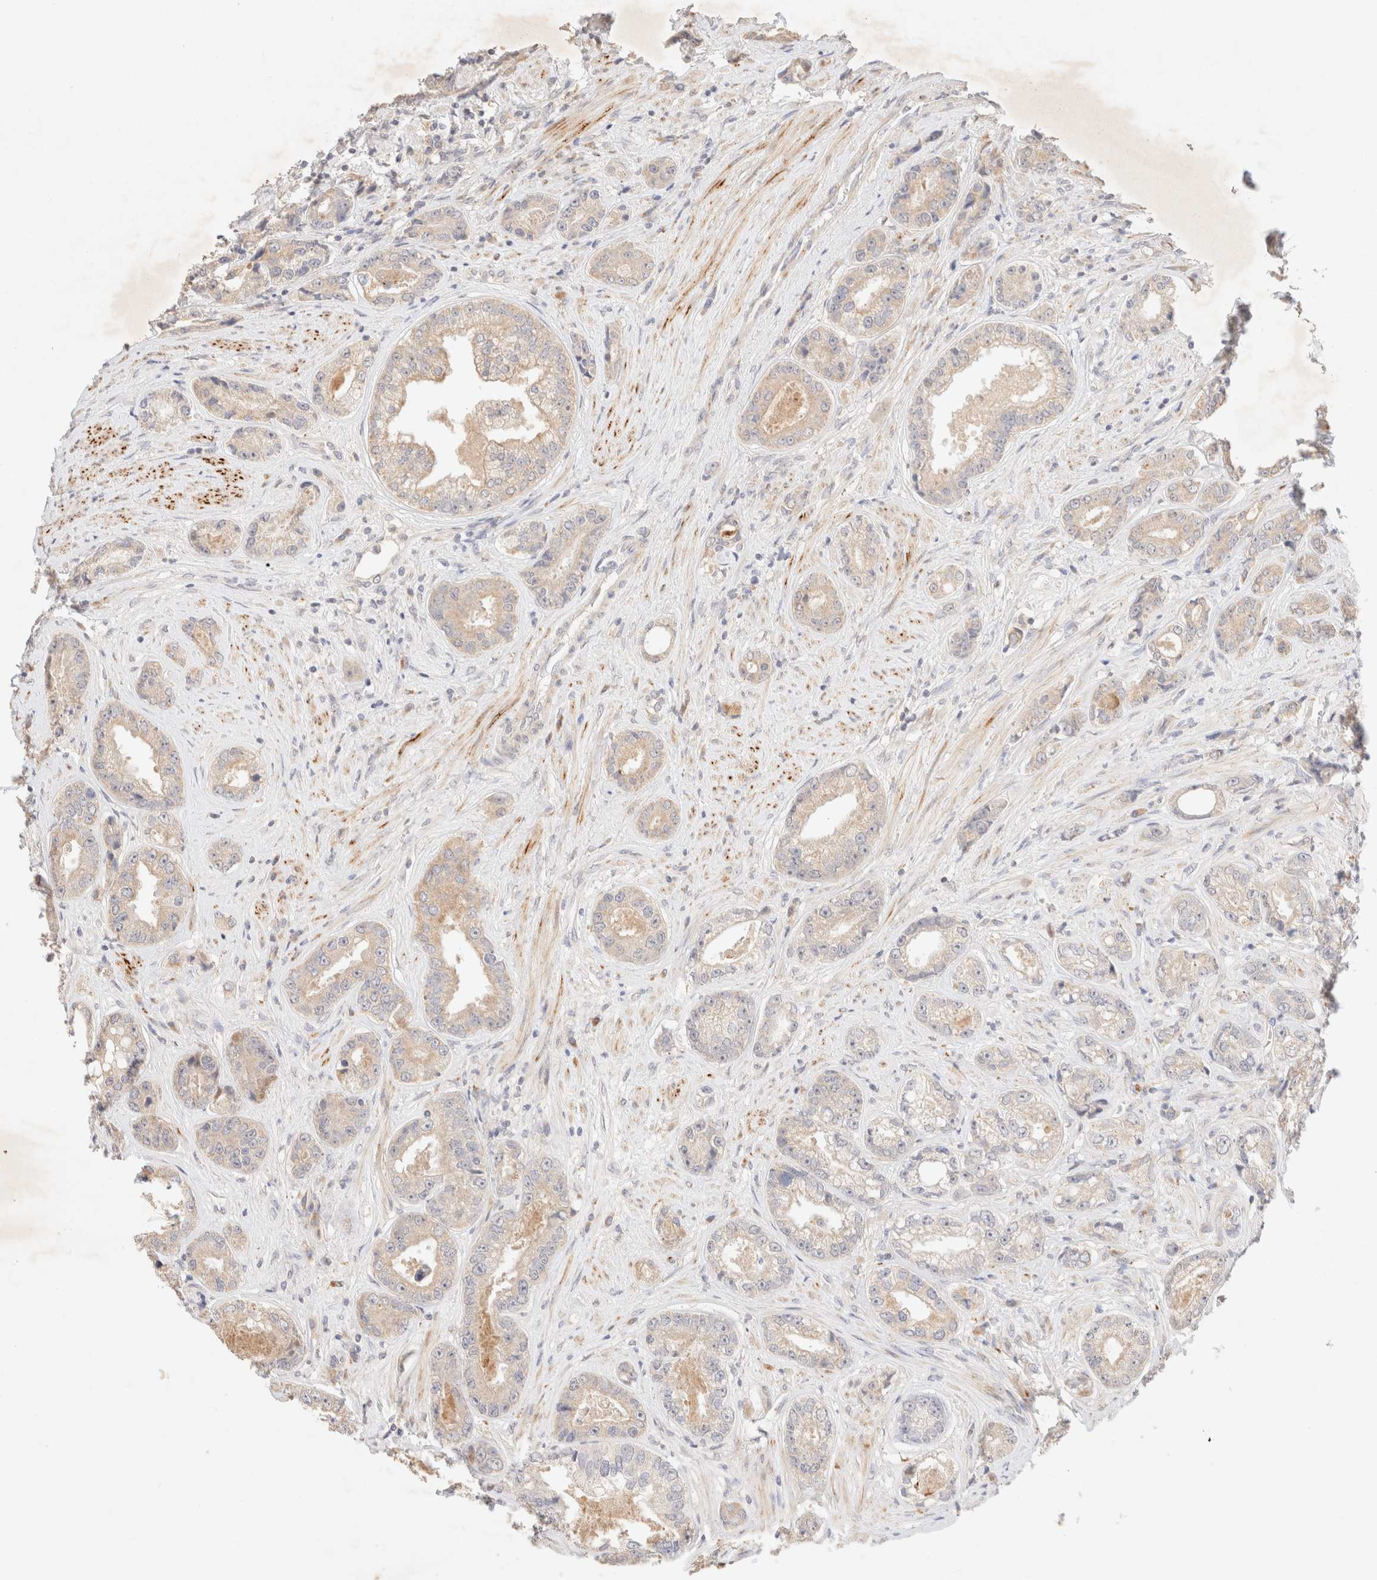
{"staining": {"intensity": "weak", "quantity": "<25%", "location": "cytoplasmic/membranous"}, "tissue": "prostate cancer", "cell_type": "Tumor cells", "image_type": "cancer", "snomed": [{"axis": "morphology", "description": "Adenocarcinoma, High grade"}, {"axis": "topography", "description": "Prostate"}], "caption": "This histopathology image is of prostate adenocarcinoma (high-grade) stained with IHC to label a protein in brown with the nuclei are counter-stained blue. There is no positivity in tumor cells.", "gene": "SNTB1", "patient": {"sex": "male", "age": 61}}